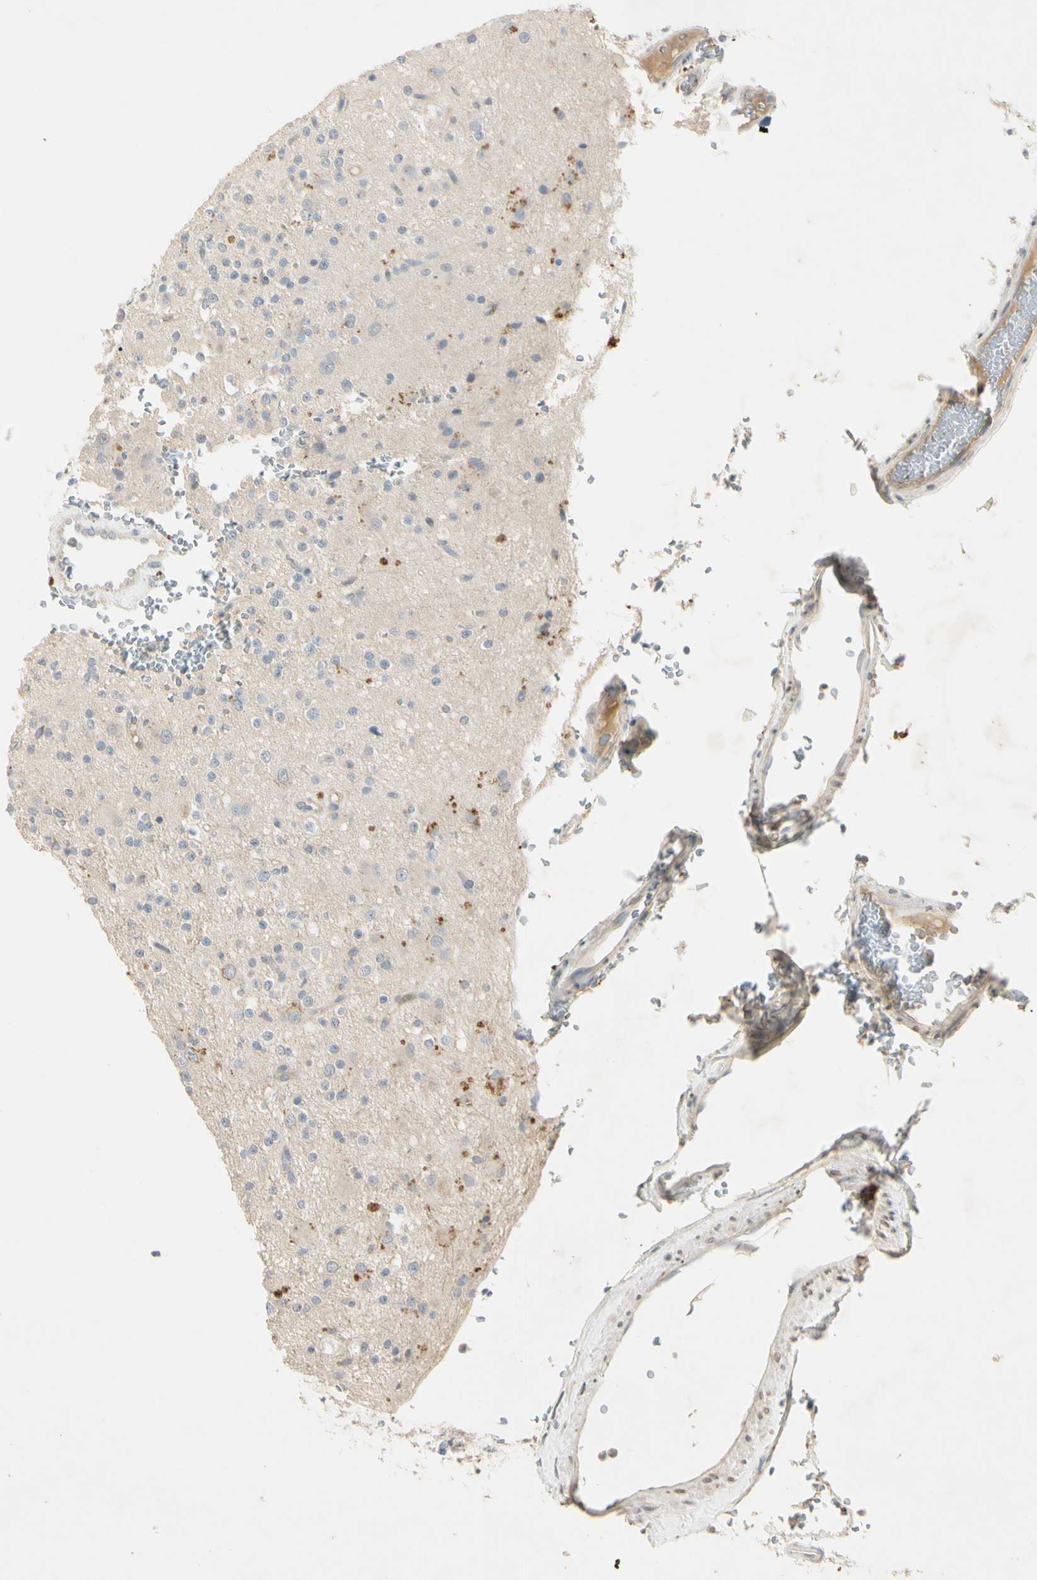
{"staining": {"intensity": "negative", "quantity": "none", "location": "none"}, "tissue": "glioma", "cell_type": "Tumor cells", "image_type": "cancer", "snomed": [{"axis": "morphology", "description": "Glioma, malignant, High grade"}, {"axis": "topography", "description": "Brain"}], "caption": "Image shows no significant protein staining in tumor cells of glioma.", "gene": "PRSS21", "patient": {"sex": "male", "age": 47}}